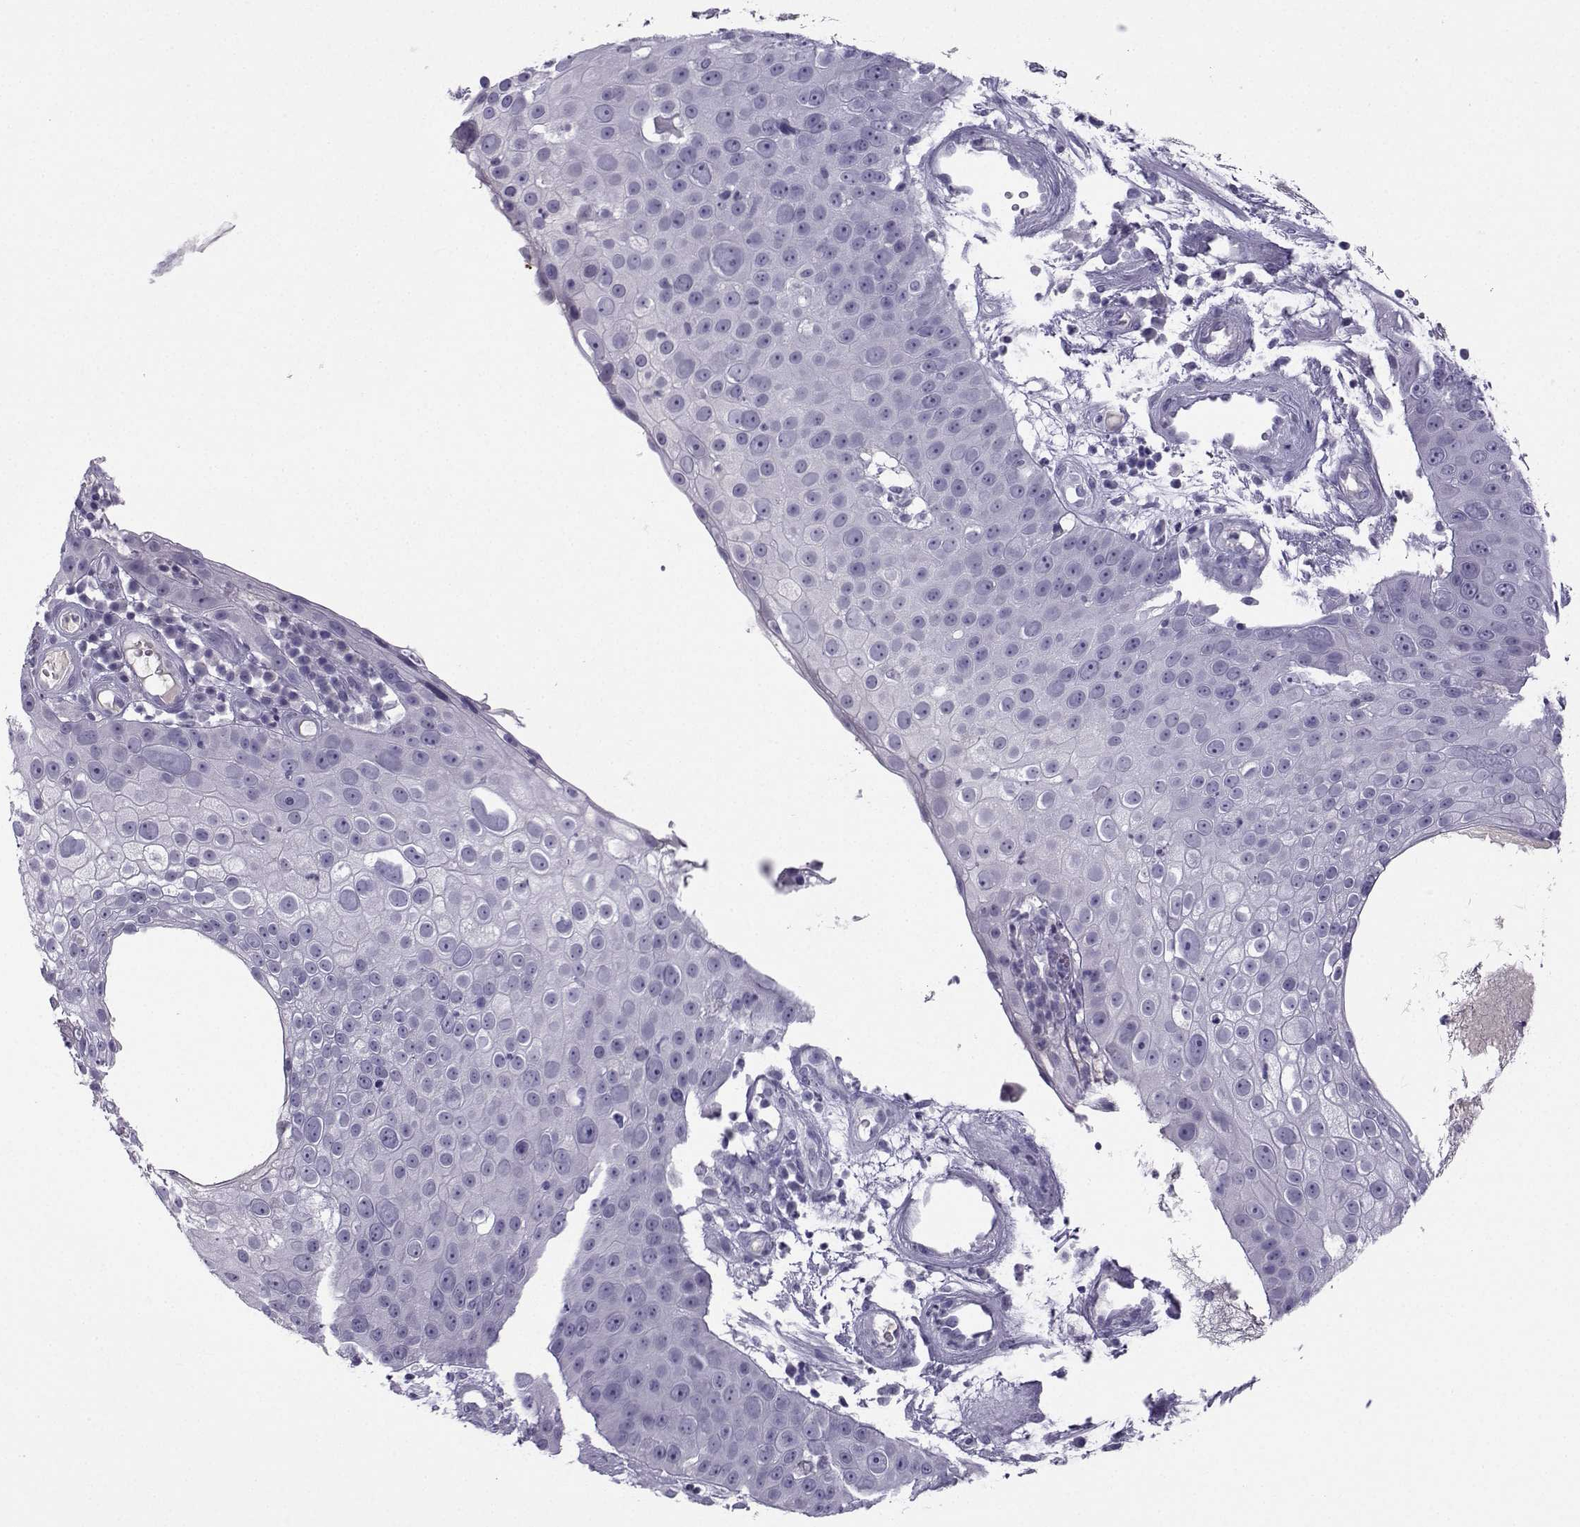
{"staining": {"intensity": "negative", "quantity": "none", "location": "none"}, "tissue": "skin cancer", "cell_type": "Tumor cells", "image_type": "cancer", "snomed": [{"axis": "morphology", "description": "Squamous cell carcinoma, NOS"}, {"axis": "topography", "description": "Skin"}], "caption": "DAB immunohistochemical staining of skin cancer exhibits no significant expression in tumor cells. The staining was performed using DAB (3,3'-diaminobenzidine) to visualize the protein expression in brown, while the nuclei were stained in blue with hematoxylin (Magnification: 20x).", "gene": "ARMC2", "patient": {"sex": "male", "age": 71}}